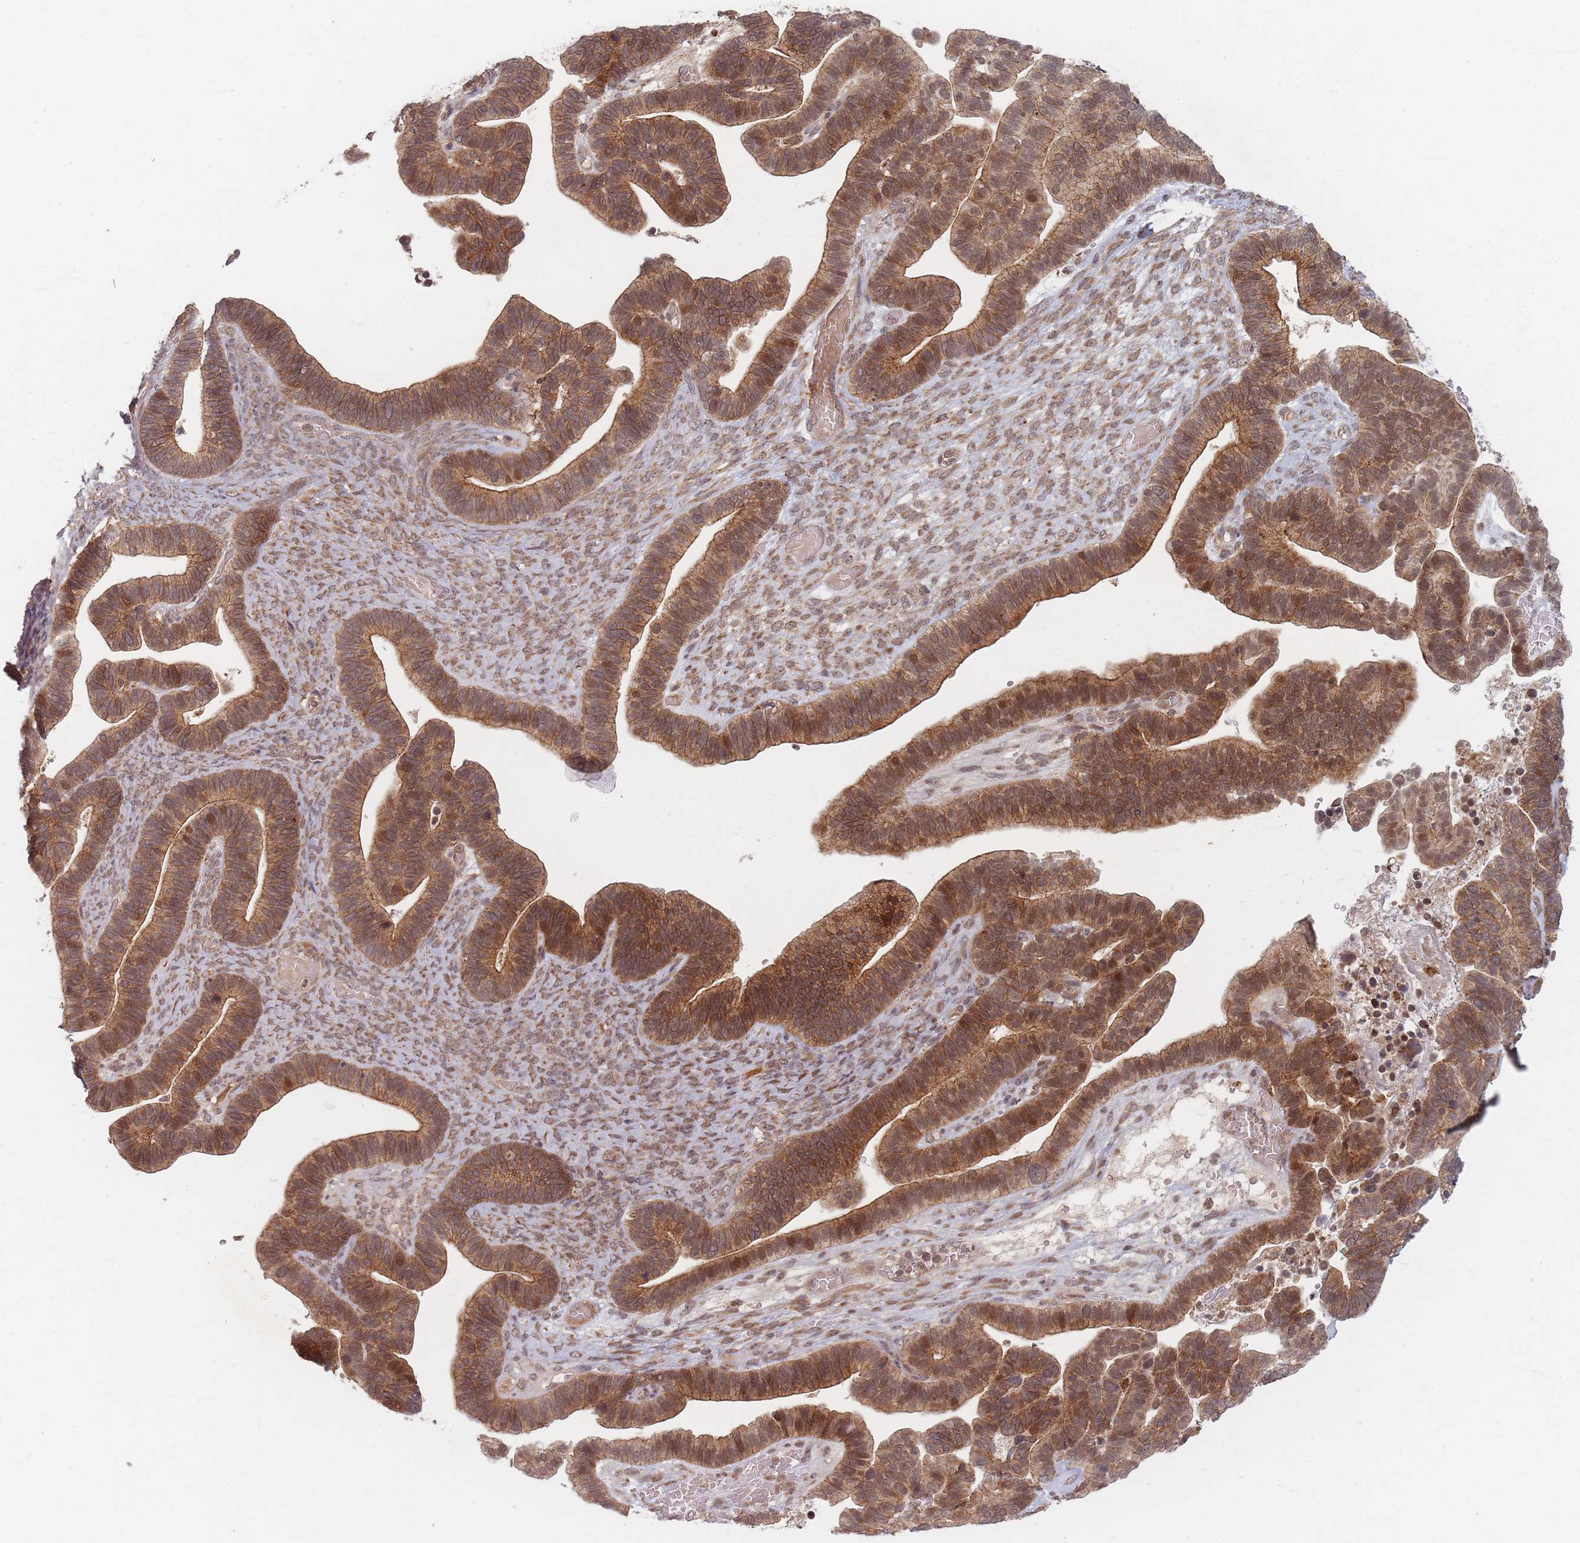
{"staining": {"intensity": "strong", "quantity": ">75%", "location": "cytoplasmic/membranous,nuclear"}, "tissue": "ovarian cancer", "cell_type": "Tumor cells", "image_type": "cancer", "snomed": [{"axis": "morphology", "description": "Cystadenocarcinoma, serous, NOS"}, {"axis": "topography", "description": "Ovary"}], "caption": "IHC (DAB (3,3'-diaminobenzidine)) staining of ovarian serous cystadenocarcinoma shows strong cytoplasmic/membranous and nuclear protein expression in about >75% of tumor cells.", "gene": "RADX", "patient": {"sex": "female", "age": 56}}